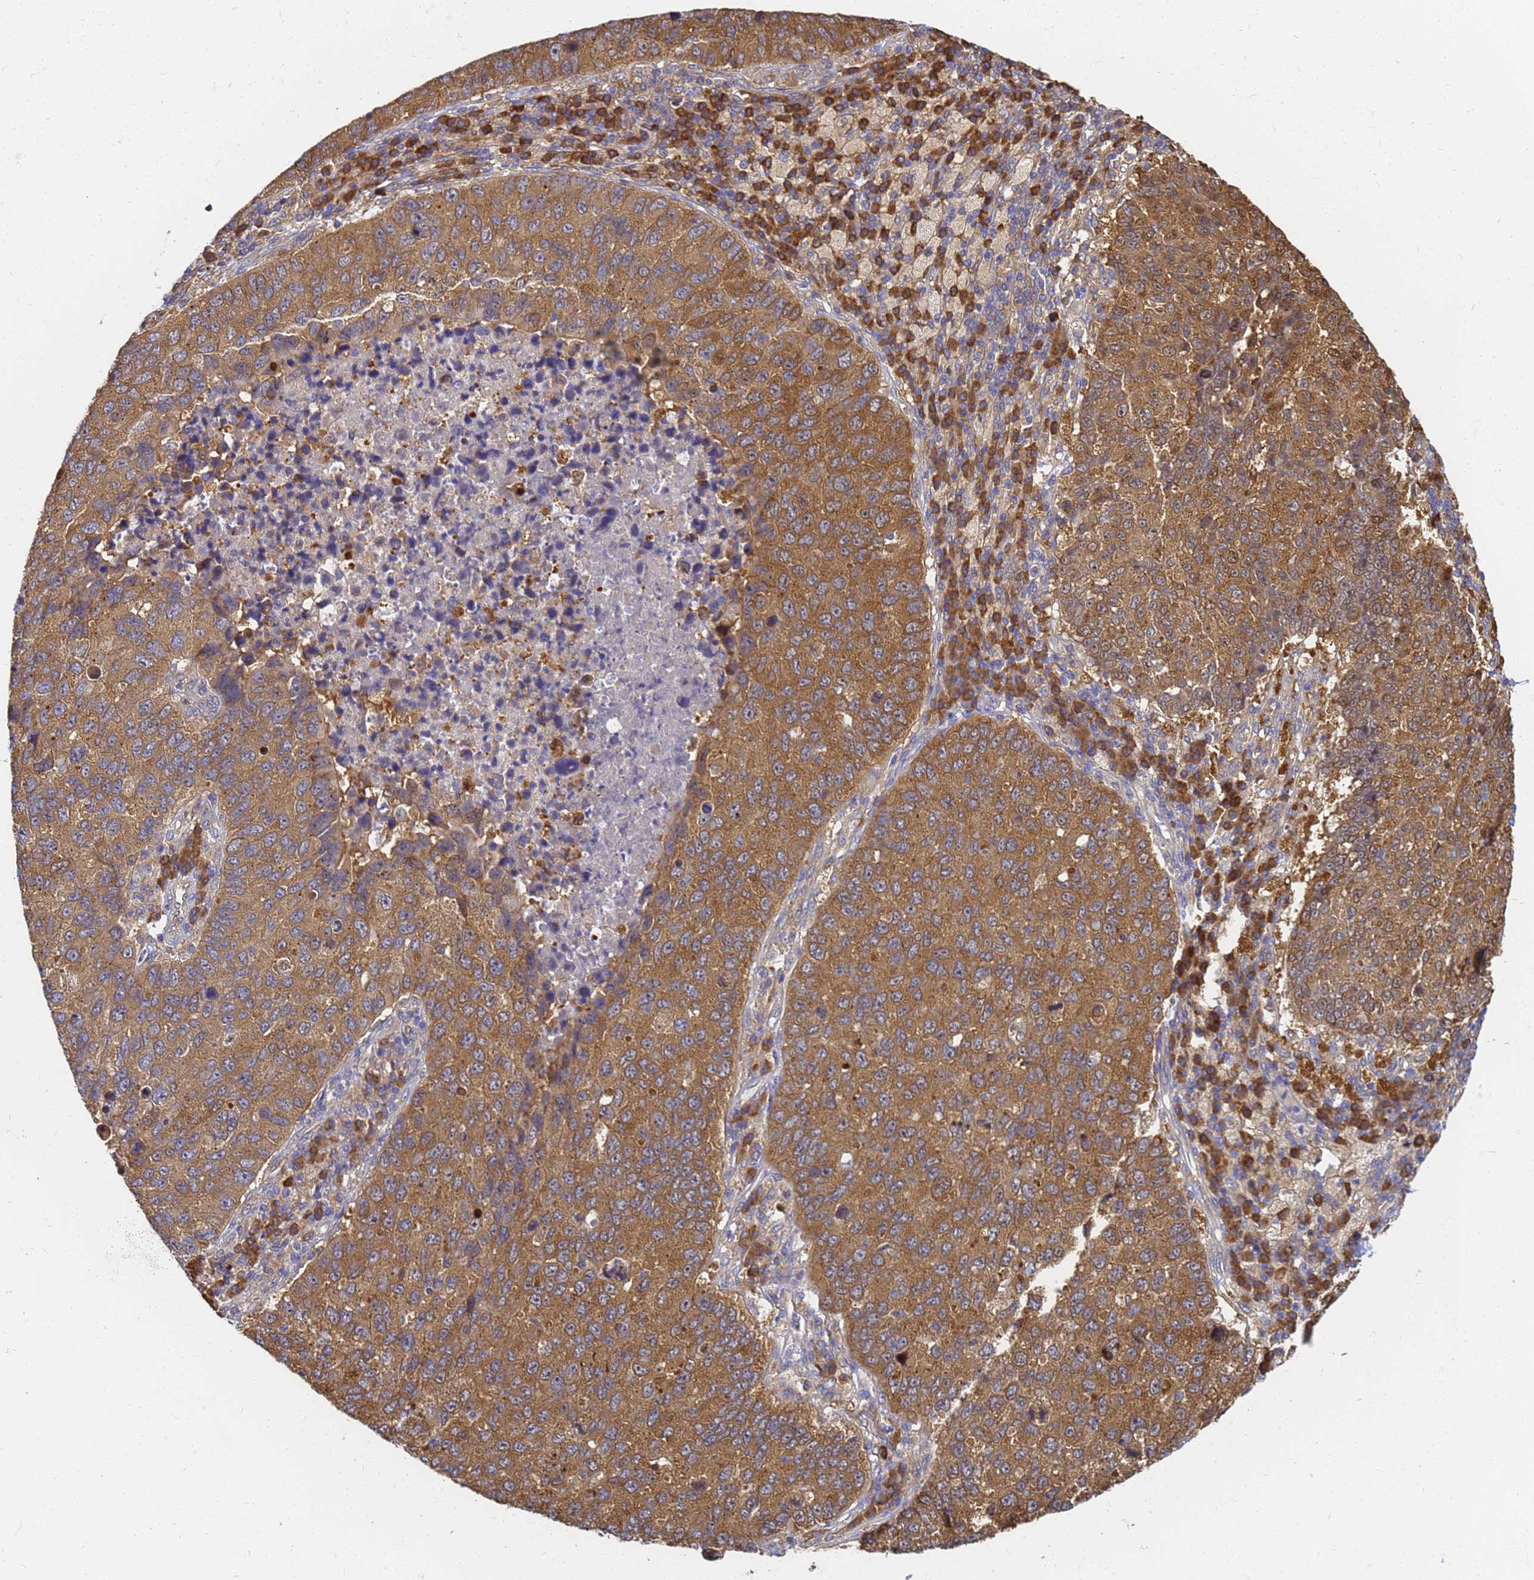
{"staining": {"intensity": "moderate", "quantity": ">75%", "location": "cytoplasmic/membranous"}, "tissue": "lung cancer", "cell_type": "Tumor cells", "image_type": "cancer", "snomed": [{"axis": "morphology", "description": "Squamous cell carcinoma, NOS"}, {"axis": "topography", "description": "Lung"}], "caption": "The immunohistochemical stain highlights moderate cytoplasmic/membranous expression in tumor cells of lung squamous cell carcinoma tissue.", "gene": "NME1-NME2", "patient": {"sex": "male", "age": 73}}